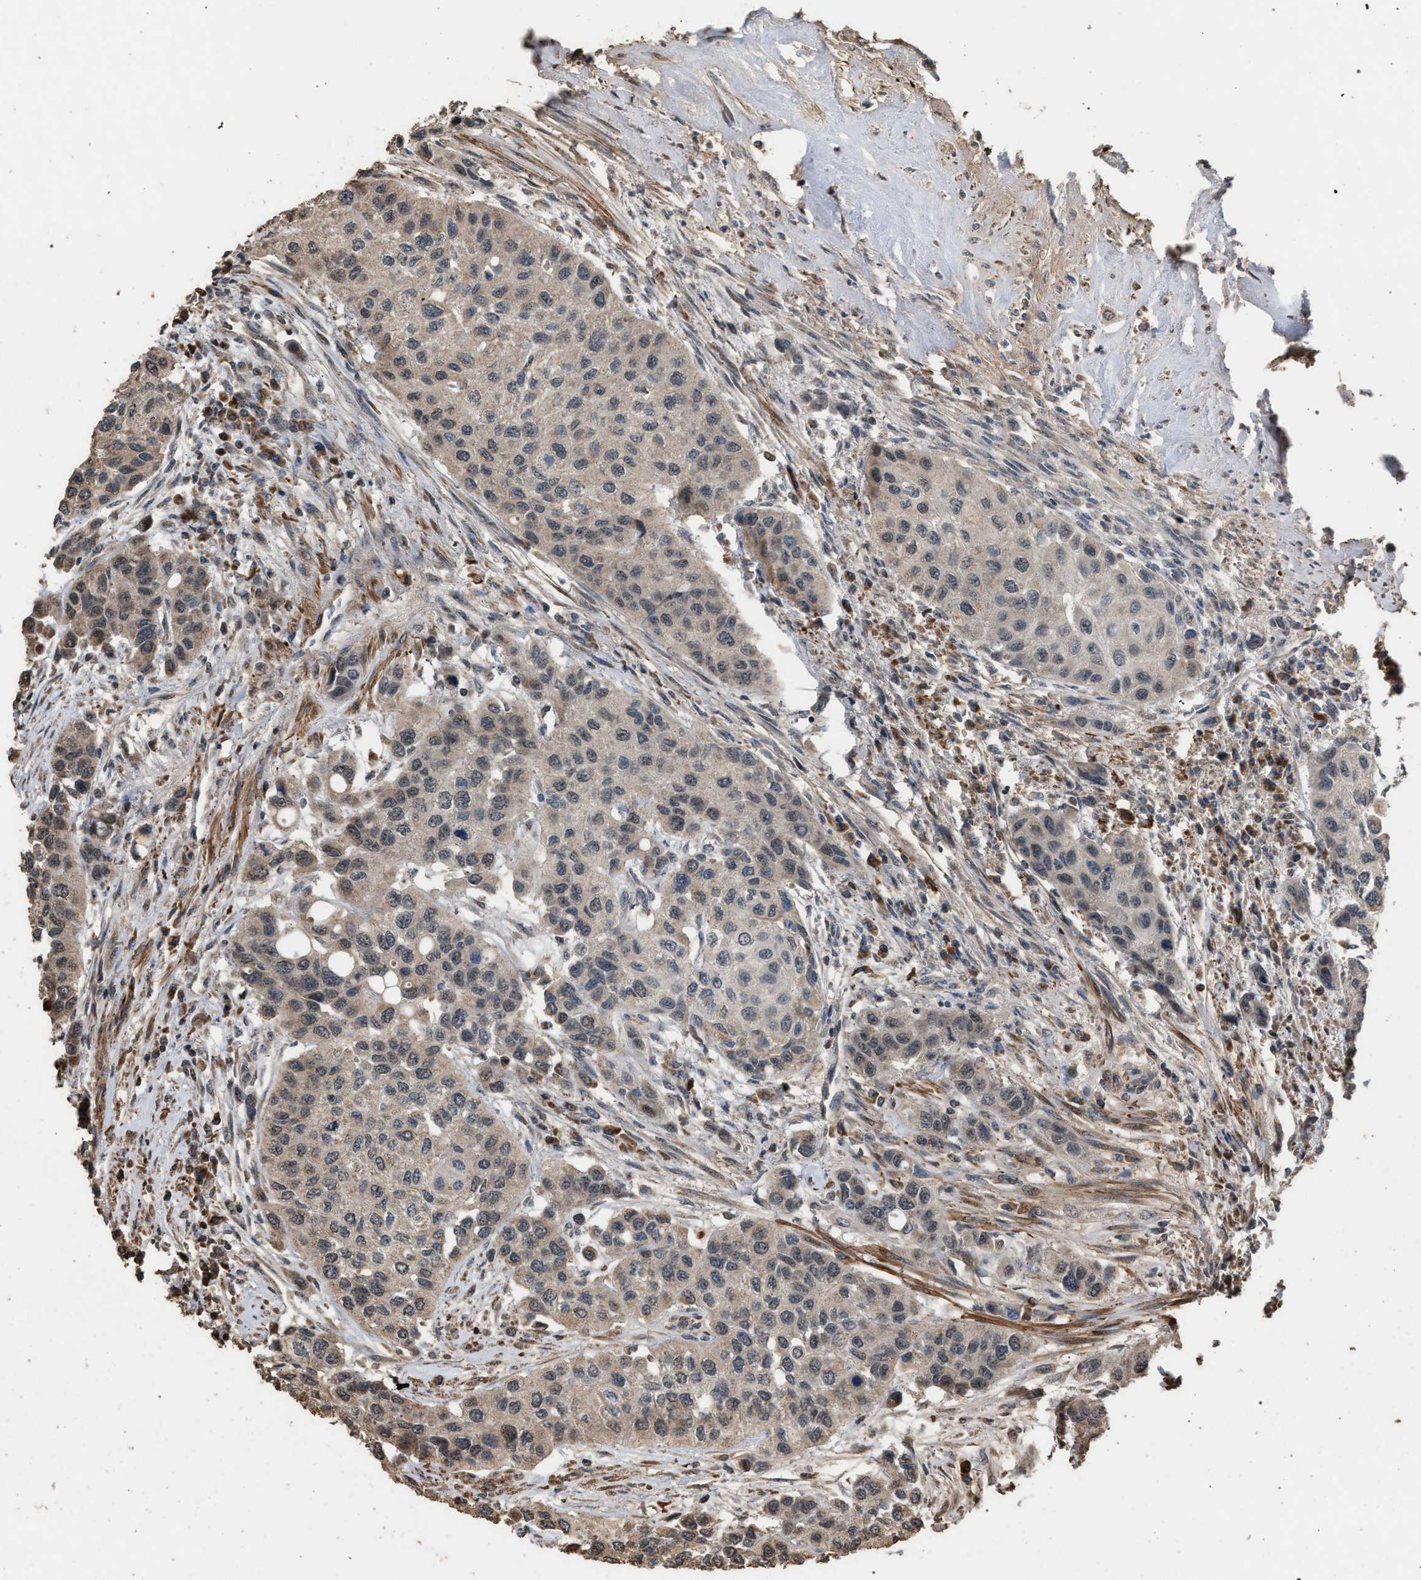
{"staining": {"intensity": "weak", "quantity": "<25%", "location": "cytoplasmic/membranous"}, "tissue": "urothelial cancer", "cell_type": "Tumor cells", "image_type": "cancer", "snomed": [{"axis": "morphology", "description": "Urothelial carcinoma, High grade"}, {"axis": "topography", "description": "Urinary bladder"}], "caption": "Immunohistochemistry (IHC) micrograph of urothelial cancer stained for a protein (brown), which demonstrates no positivity in tumor cells. (Brightfield microscopy of DAB IHC at high magnification).", "gene": "NAA35", "patient": {"sex": "female", "age": 56}}